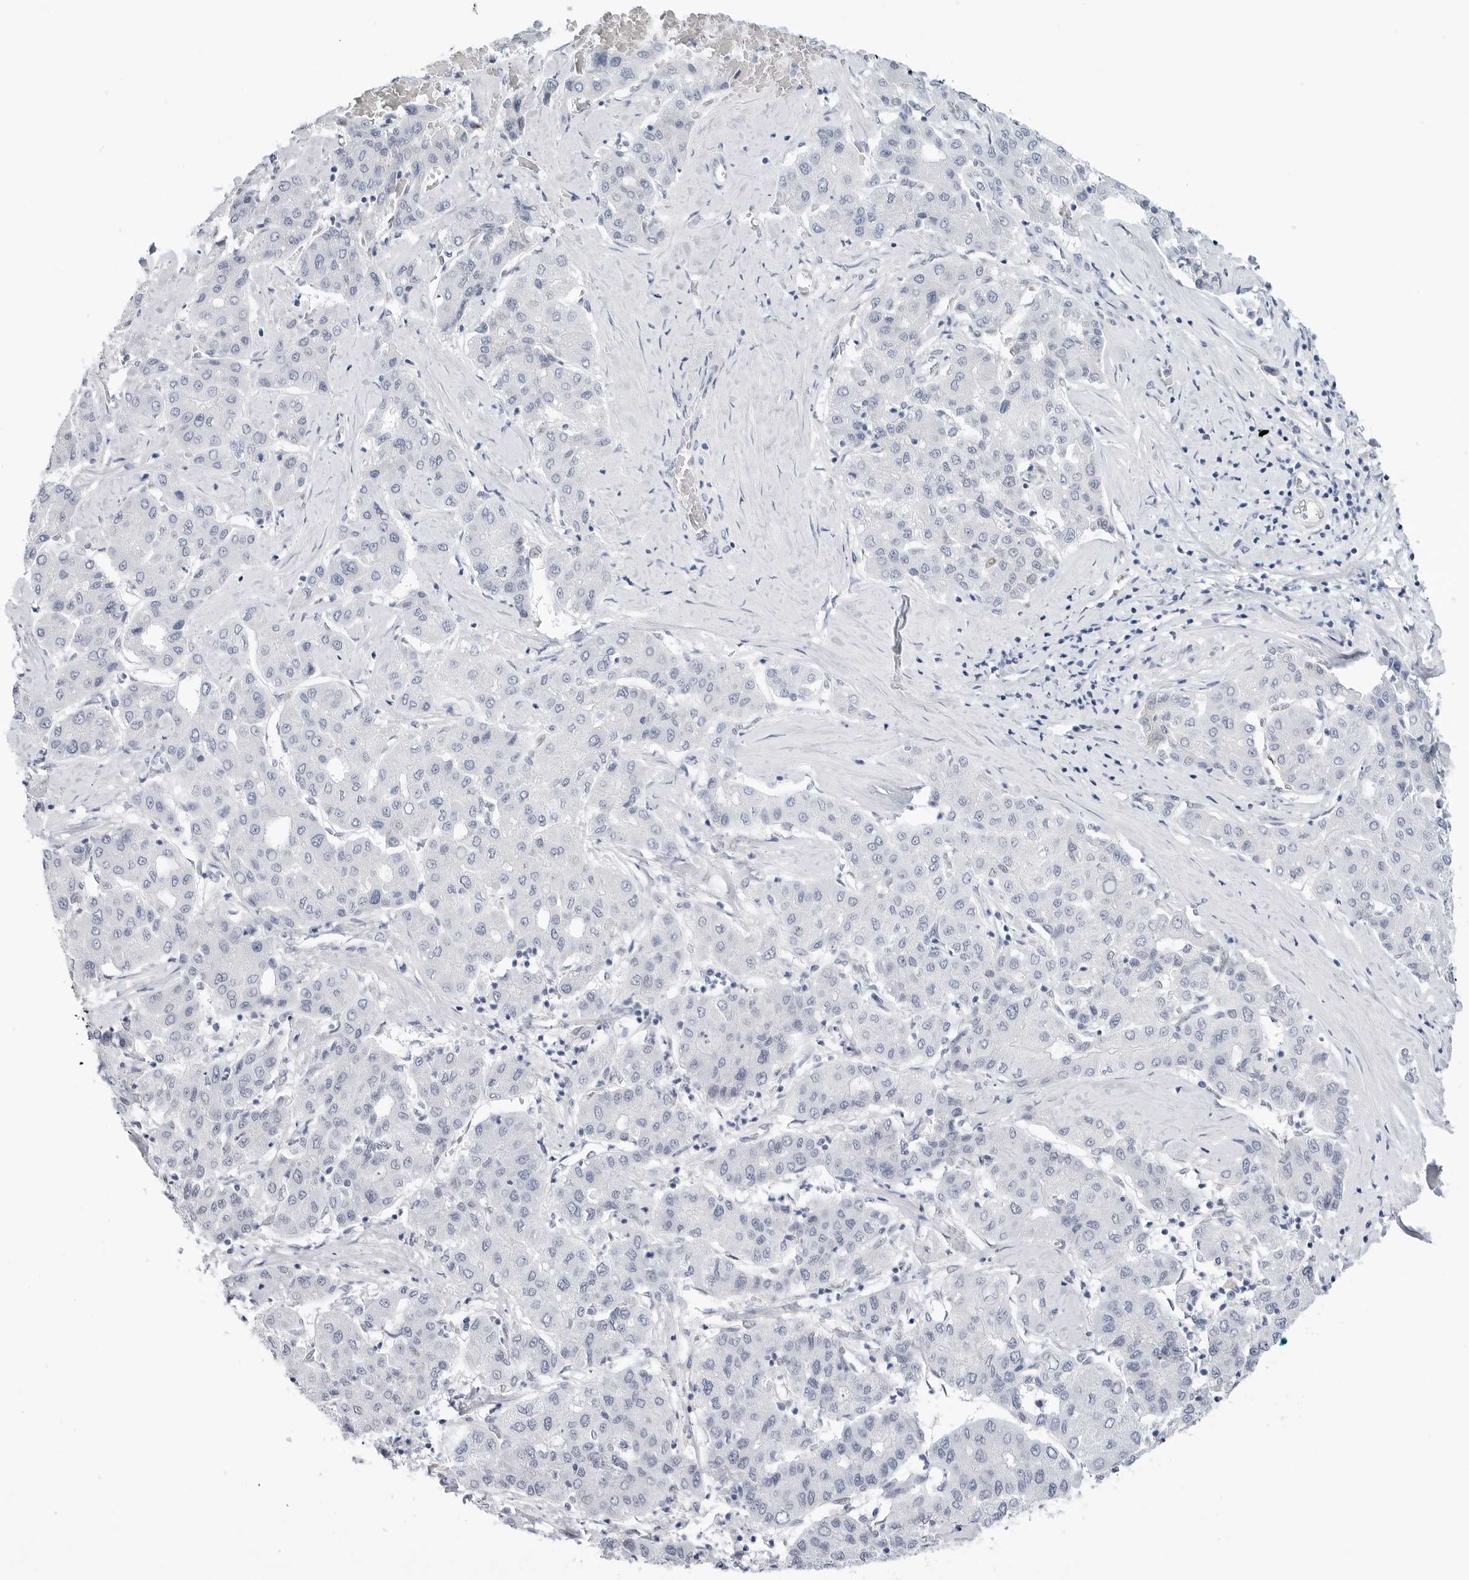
{"staining": {"intensity": "negative", "quantity": "none", "location": "none"}, "tissue": "liver cancer", "cell_type": "Tumor cells", "image_type": "cancer", "snomed": [{"axis": "morphology", "description": "Carcinoma, Hepatocellular, NOS"}, {"axis": "topography", "description": "Liver"}], "caption": "Liver hepatocellular carcinoma stained for a protein using immunohistochemistry exhibits no expression tumor cells.", "gene": "SLC19A1", "patient": {"sex": "male", "age": 65}}